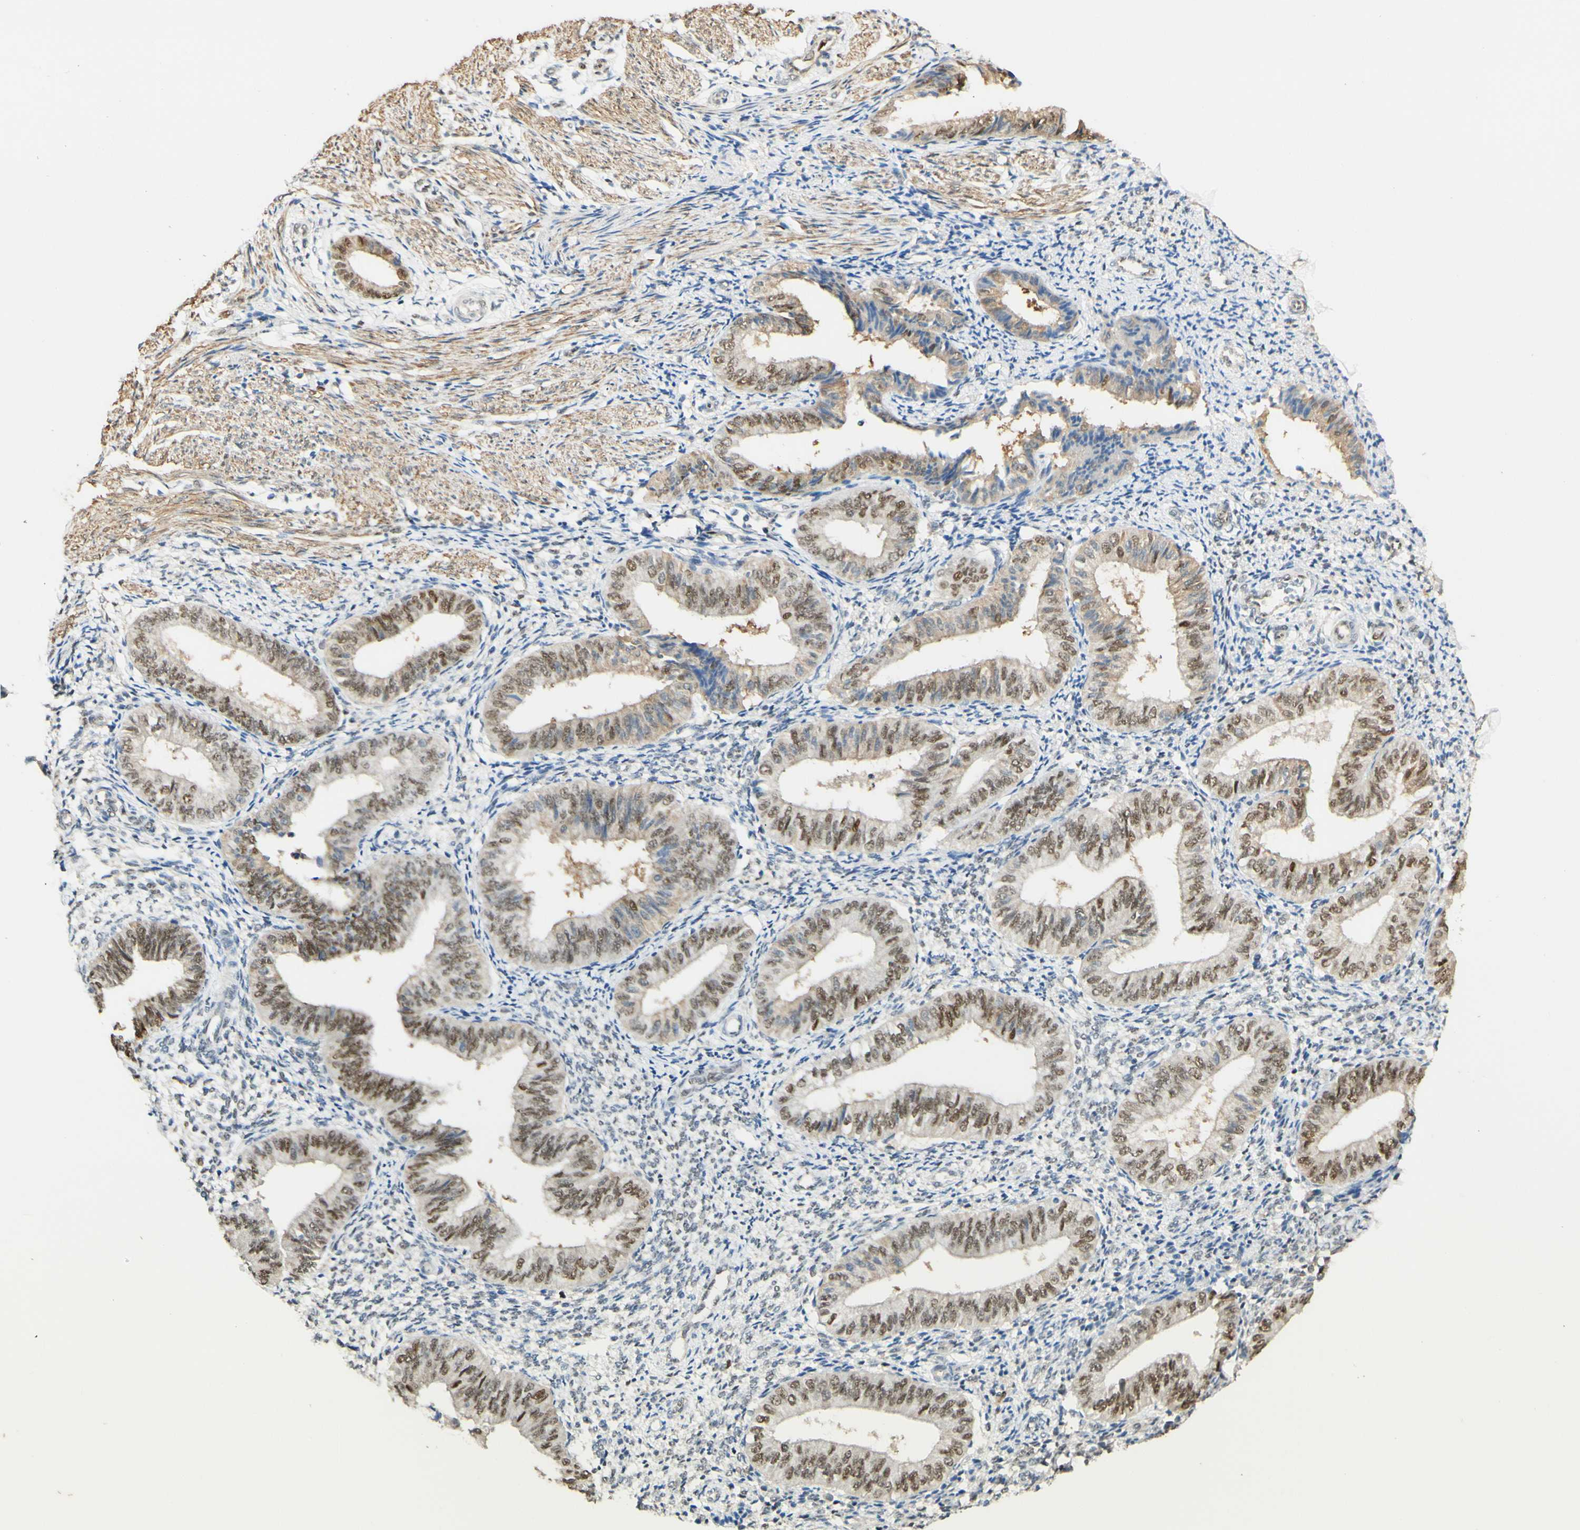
{"staining": {"intensity": "negative", "quantity": "none", "location": "none"}, "tissue": "endometrium", "cell_type": "Cells in endometrial stroma", "image_type": "normal", "snomed": [{"axis": "morphology", "description": "Normal tissue, NOS"}, {"axis": "topography", "description": "Endometrium"}], "caption": "An image of human endometrium is negative for staining in cells in endometrial stroma. (Brightfield microscopy of DAB immunohistochemistry (IHC) at high magnification).", "gene": "MAP3K4", "patient": {"sex": "female", "age": 50}}